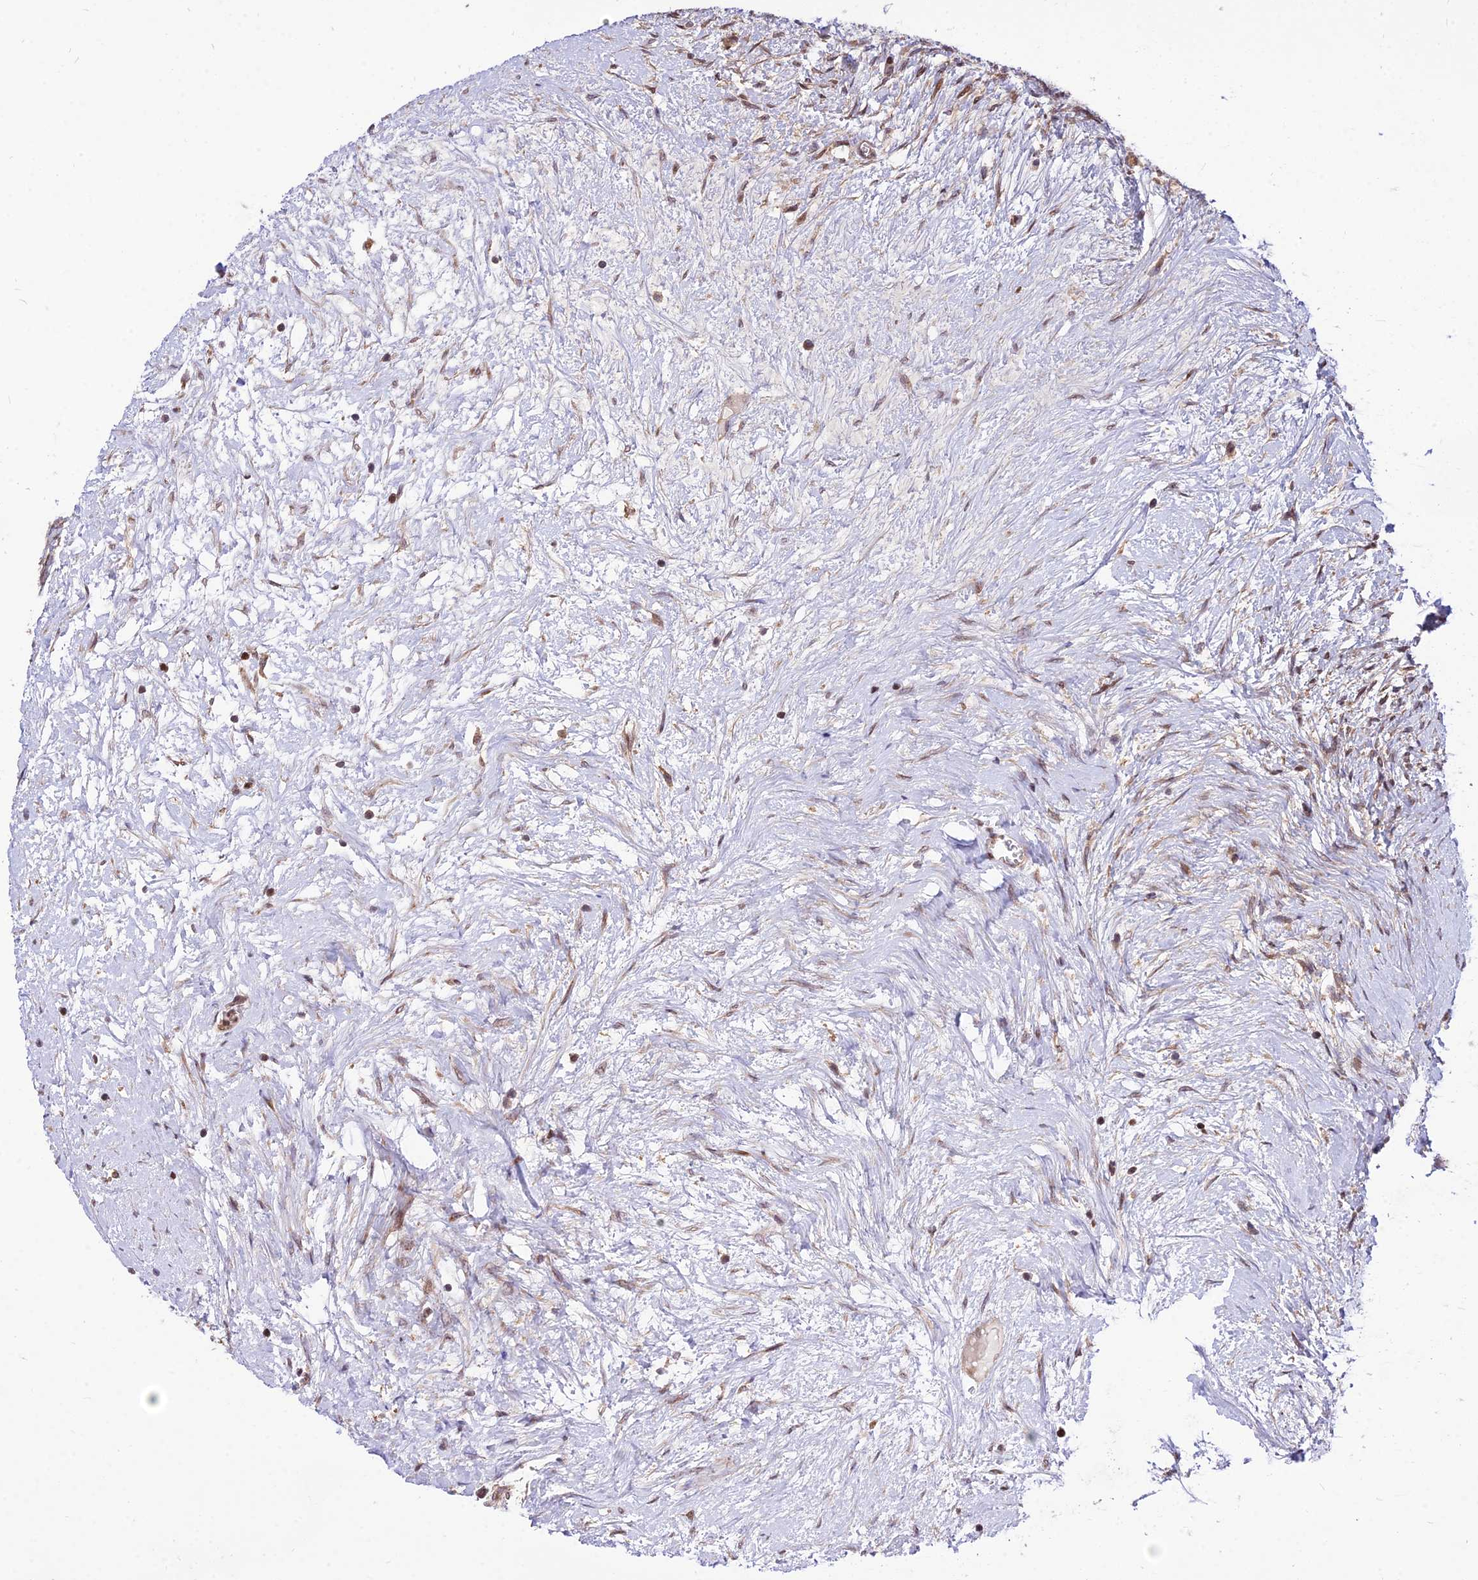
{"staining": {"intensity": "moderate", "quantity": ">75%", "location": "cytoplasmic/membranous"}, "tissue": "ovary", "cell_type": "Follicle cells", "image_type": "normal", "snomed": [{"axis": "morphology", "description": "Normal tissue, NOS"}, {"axis": "topography", "description": "Ovary"}], "caption": "Immunohistochemistry (IHC) photomicrograph of normal human ovary stained for a protein (brown), which shows medium levels of moderate cytoplasmic/membranous expression in about >75% of follicle cells.", "gene": "SMG6", "patient": {"sex": "female", "age": 44}}